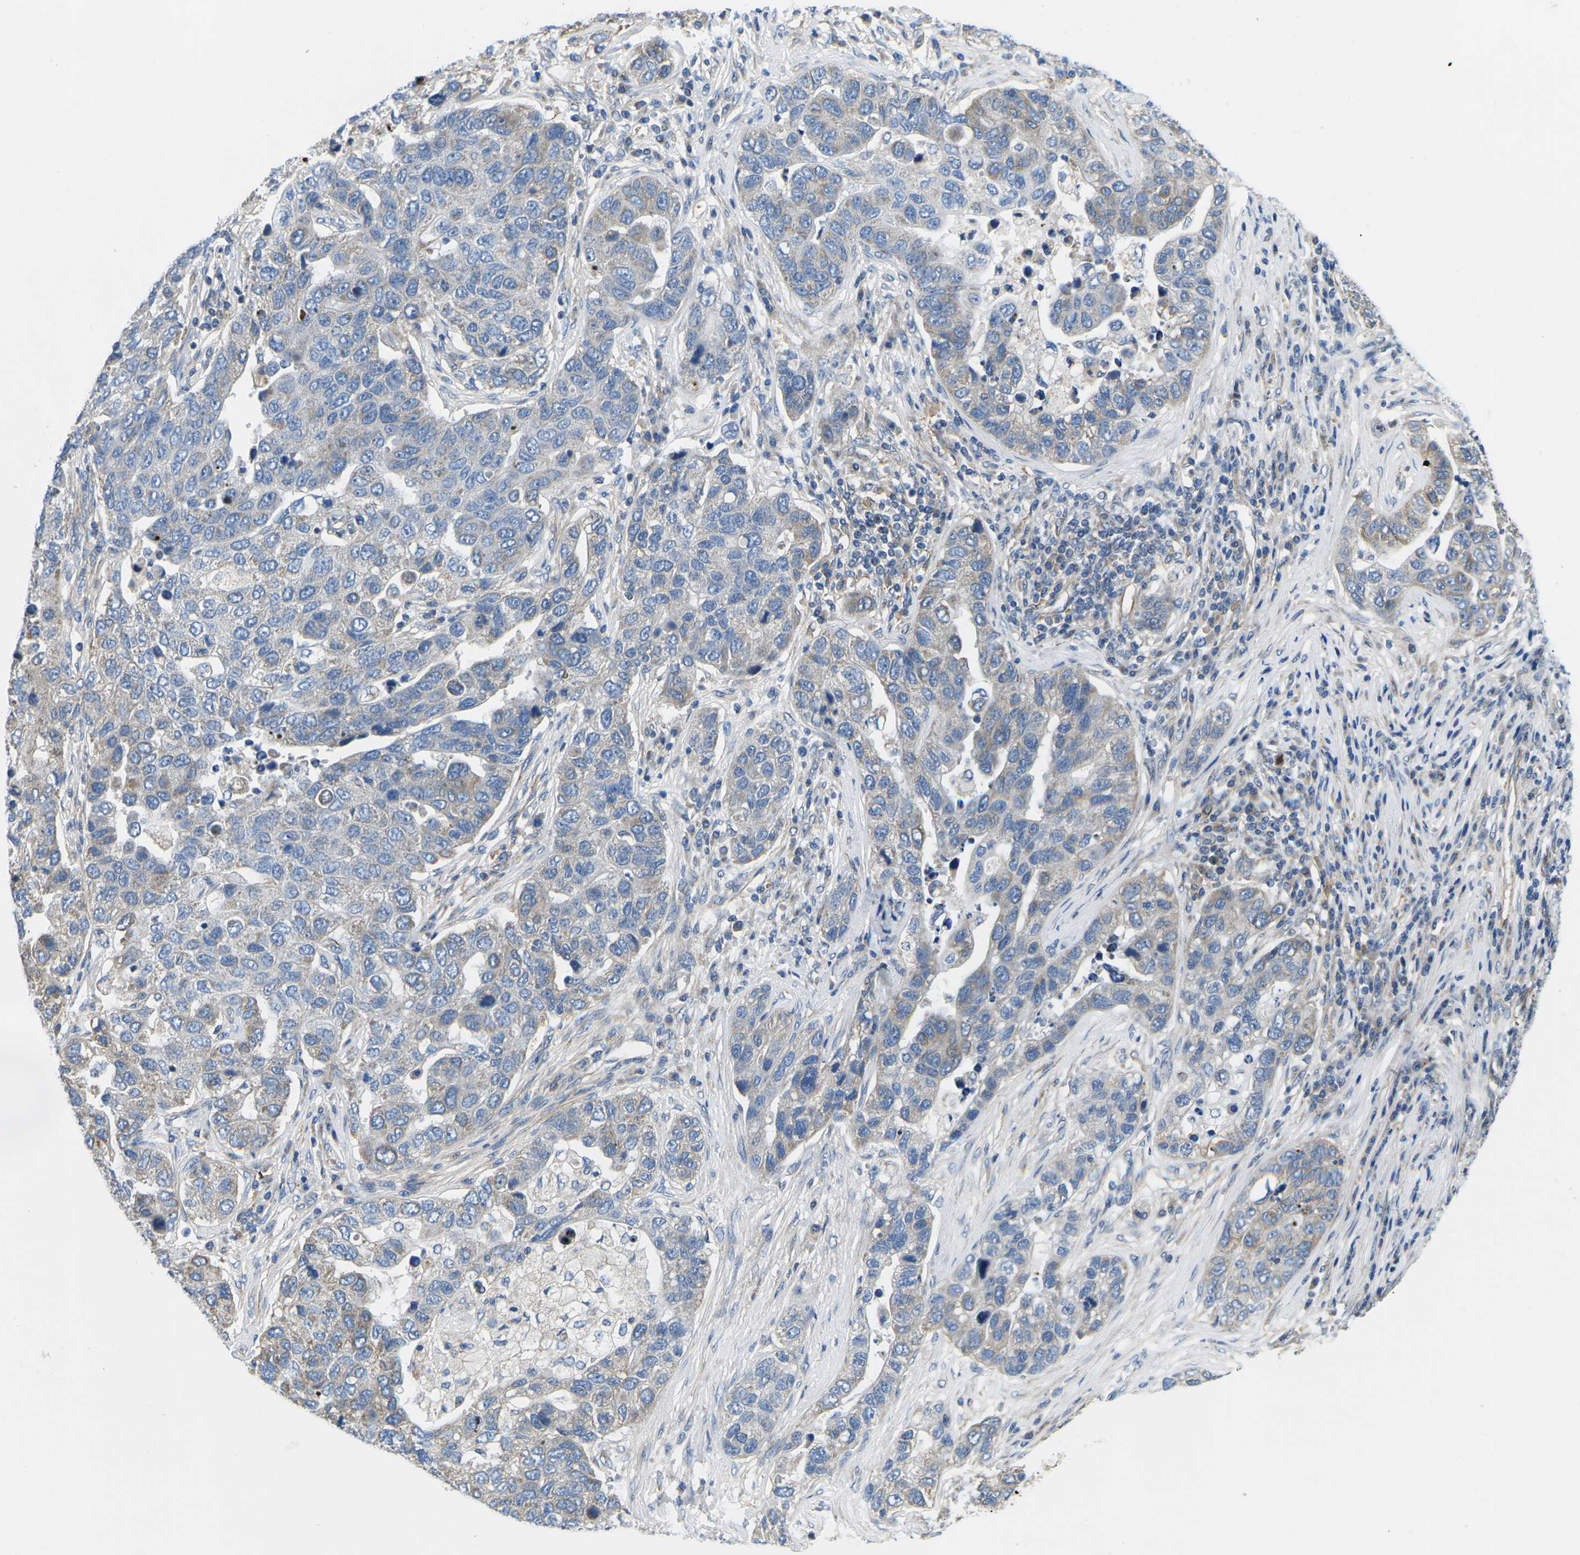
{"staining": {"intensity": "weak", "quantity": "25%-75%", "location": "cytoplasmic/membranous"}, "tissue": "pancreatic cancer", "cell_type": "Tumor cells", "image_type": "cancer", "snomed": [{"axis": "morphology", "description": "Adenocarcinoma, NOS"}, {"axis": "topography", "description": "Pancreas"}], "caption": "Immunohistochemistry histopathology image of pancreatic cancer (adenocarcinoma) stained for a protein (brown), which exhibits low levels of weak cytoplasmic/membranous positivity in about 25%-75% of tumor cells.", "gene": "TMEFF2", "patient": {"sex": "female", "age": 61}}